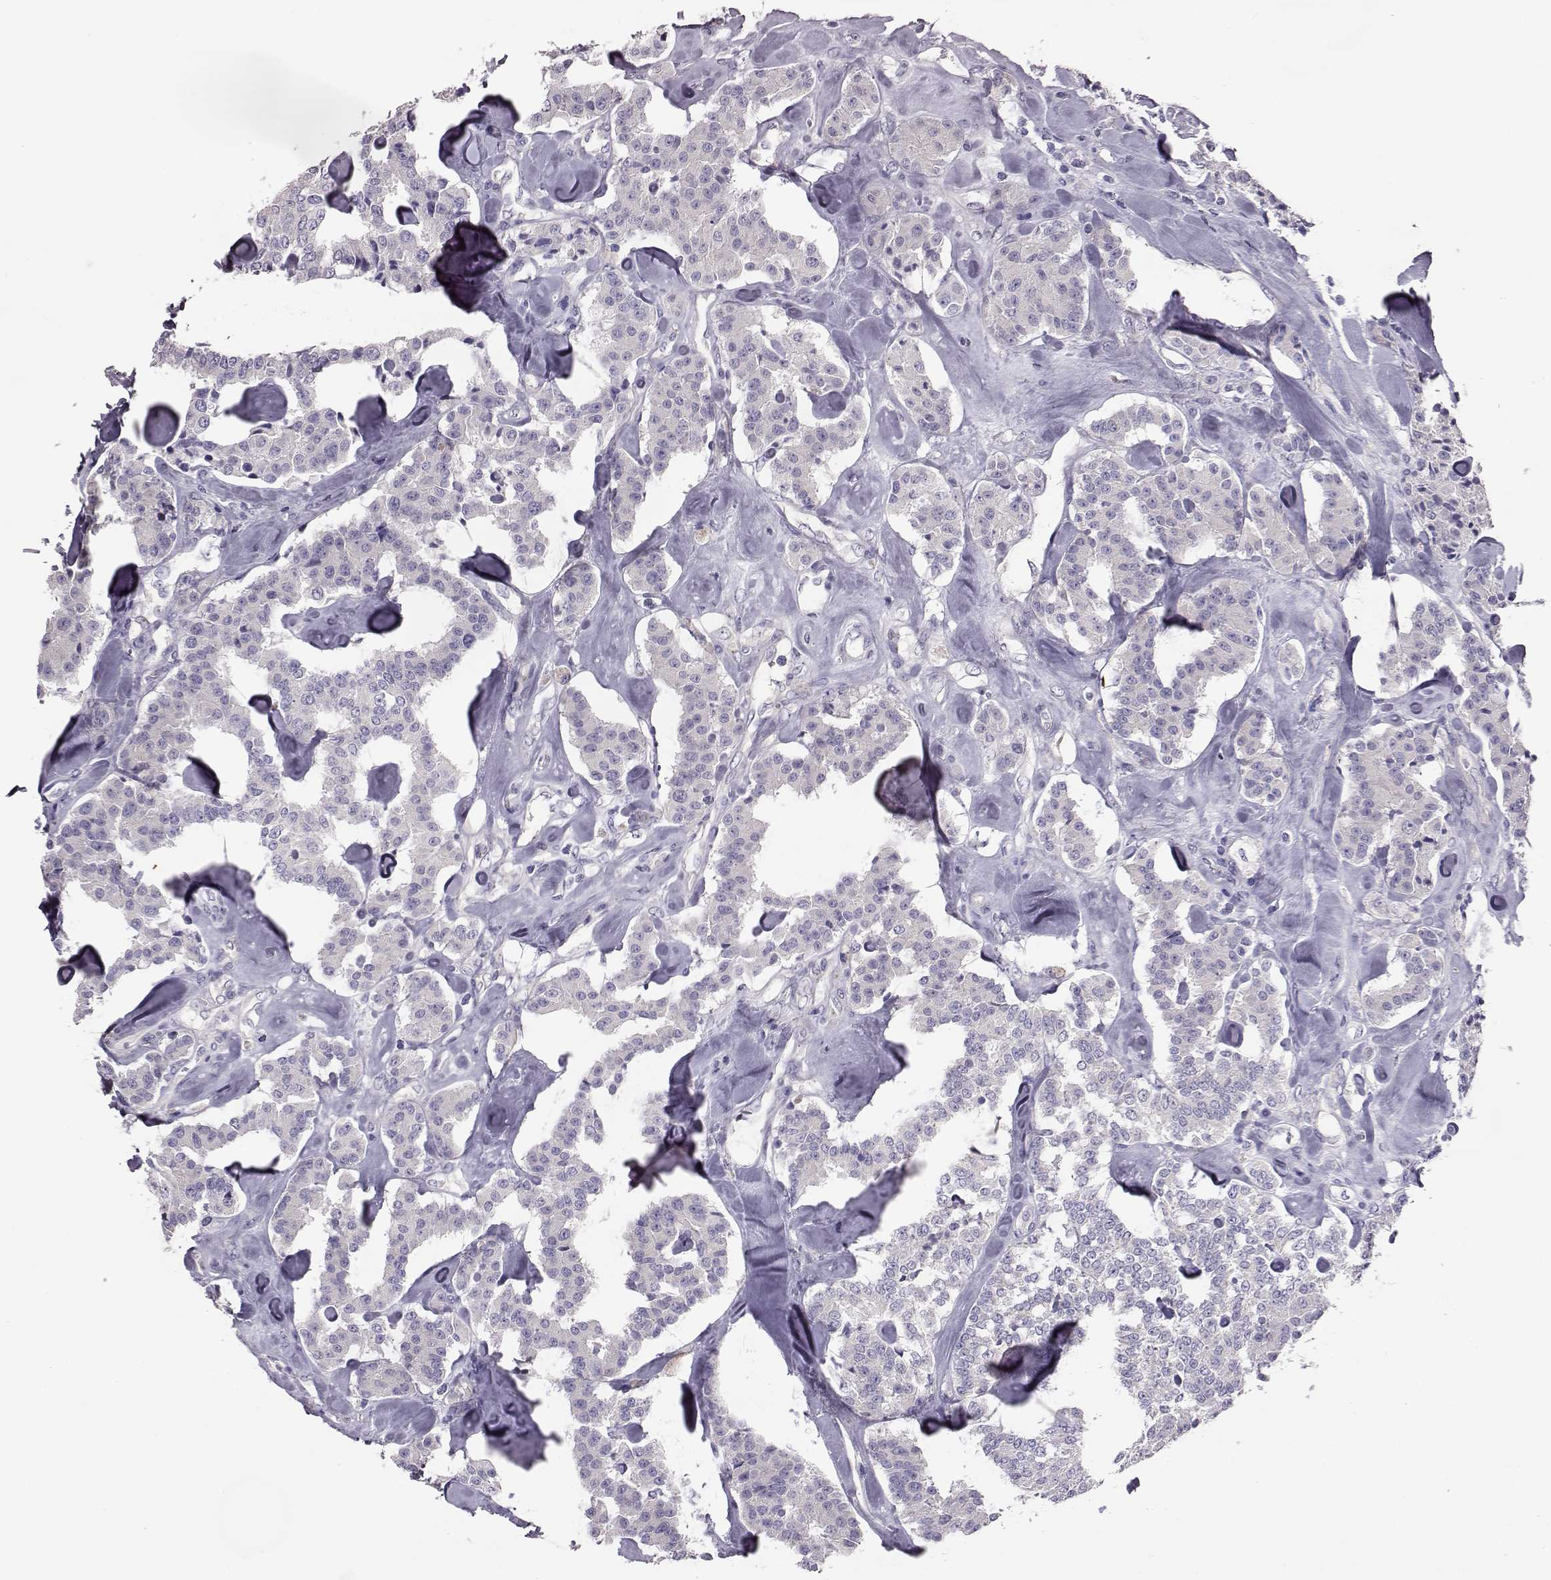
{"staining": {"intensity": "negative", "quantity": "none", "location": "none"}, "tissue": "carcinoid", "cell_type": "Tumor cells", "image_type": "cancer", "snomed": [{"axis": "morphology", "description": "Carcinoid, malignant, NOS"}, {"axis": "topography", "description": "Pancreas"}], "caption": "Carcinoid (malignant) was stained to show a protein in brown. There is no significant expression in tumor cells.", "gene": "ADGRG5", "patient": {"sex": "male", "age": 41}}